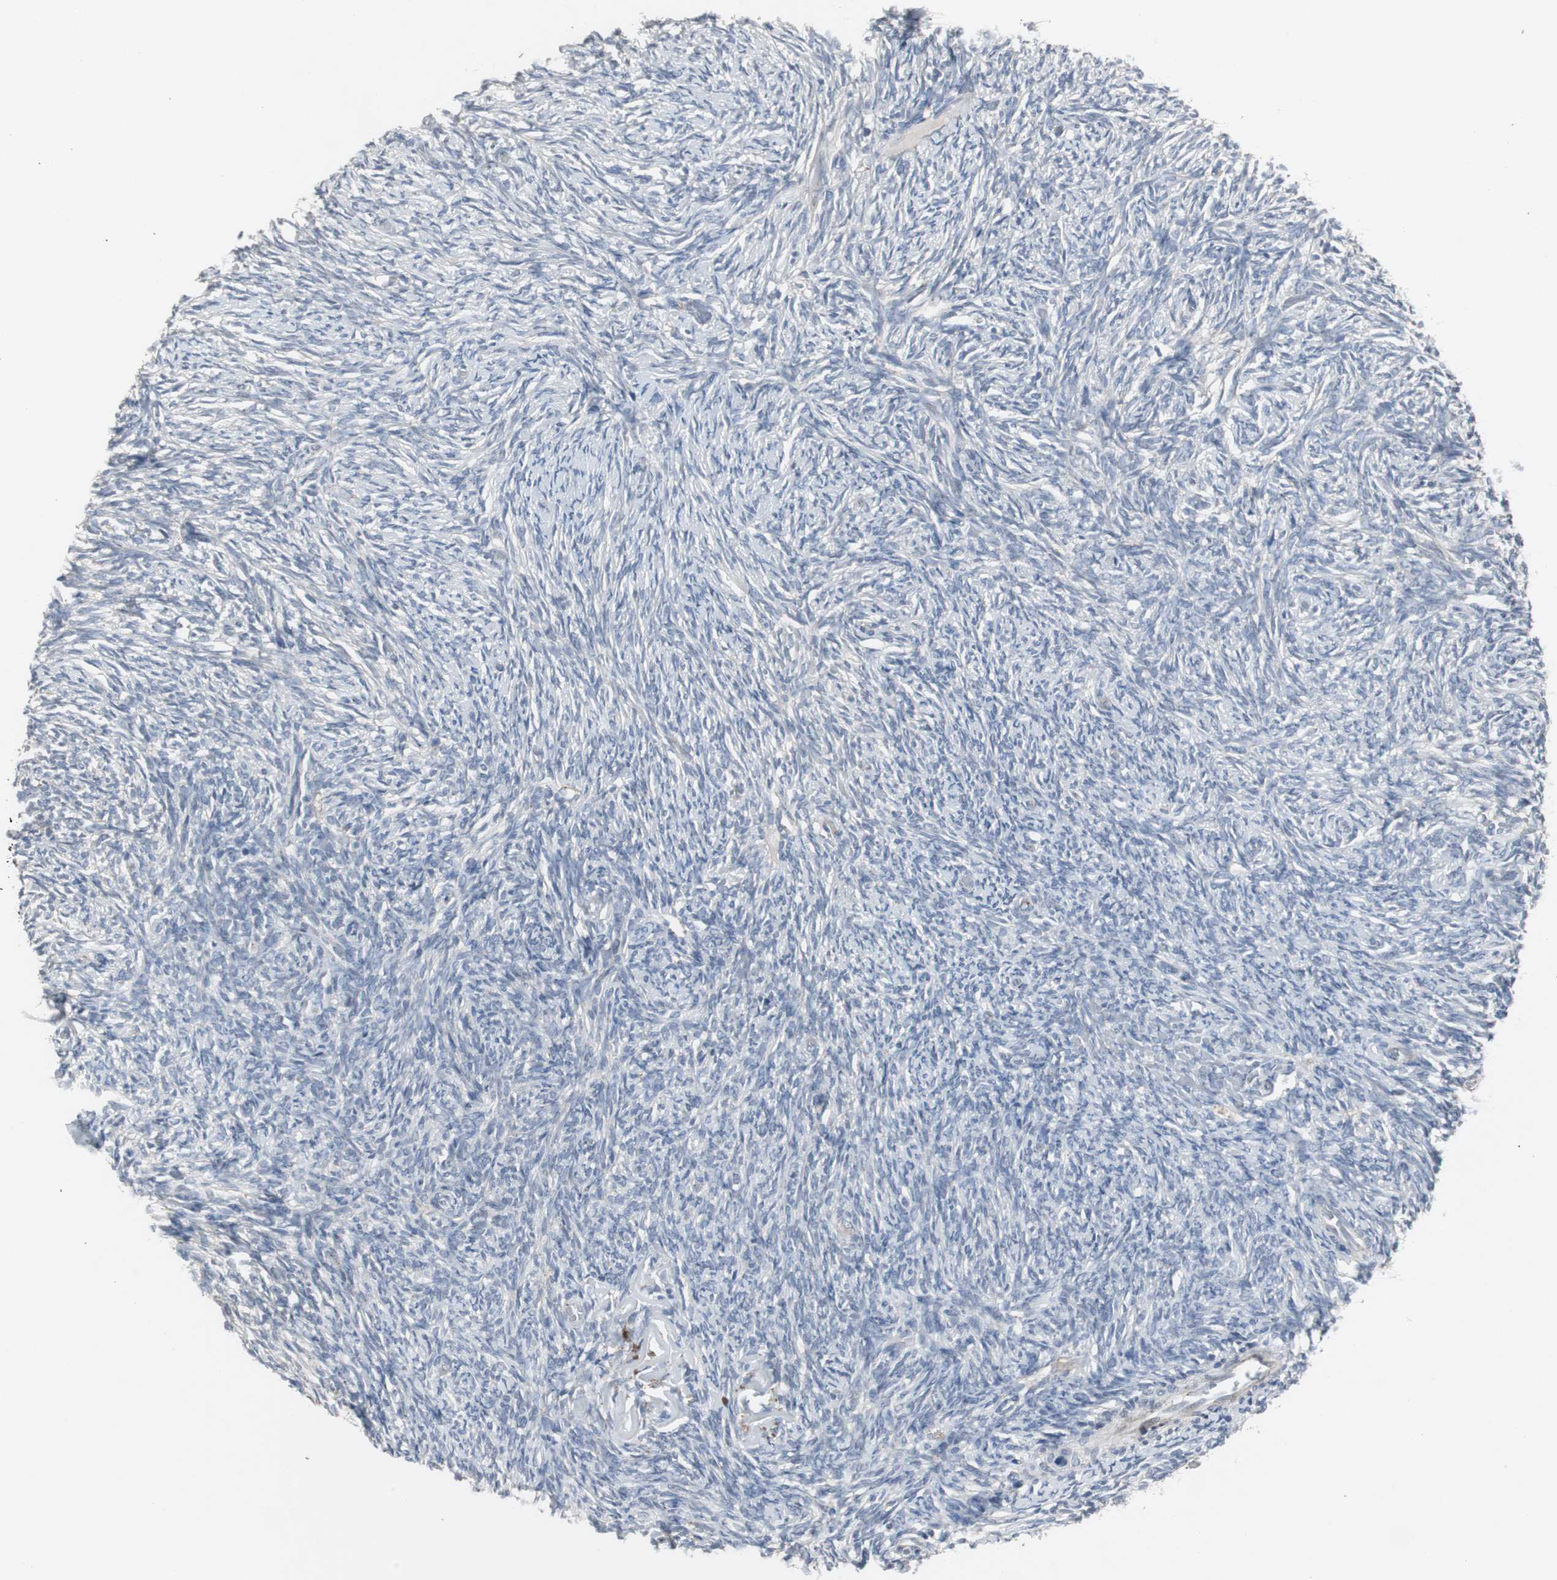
{"staining": {"intensity": "negative", "quantity": "none", "location": "none"}, "tissue": "ovary", "cell_type": "Ovarian stroma cells", "image_type": "normal", "snomed": [{"axis": "morphology", "description": "Normal tissue, NOS"}, {"axis": "topography", "description": "Ovary"}], "caption": "Immunohistochemical staining of normal human ovary exhibits no significant positivity in ovarian stroma cells. (DAB (3,3'-diaminobenzidine) IHC visualized using brightfield microscopy, high magnification).", "gene": "GBA1", "patient": {"sex": "female", "age": 60}}